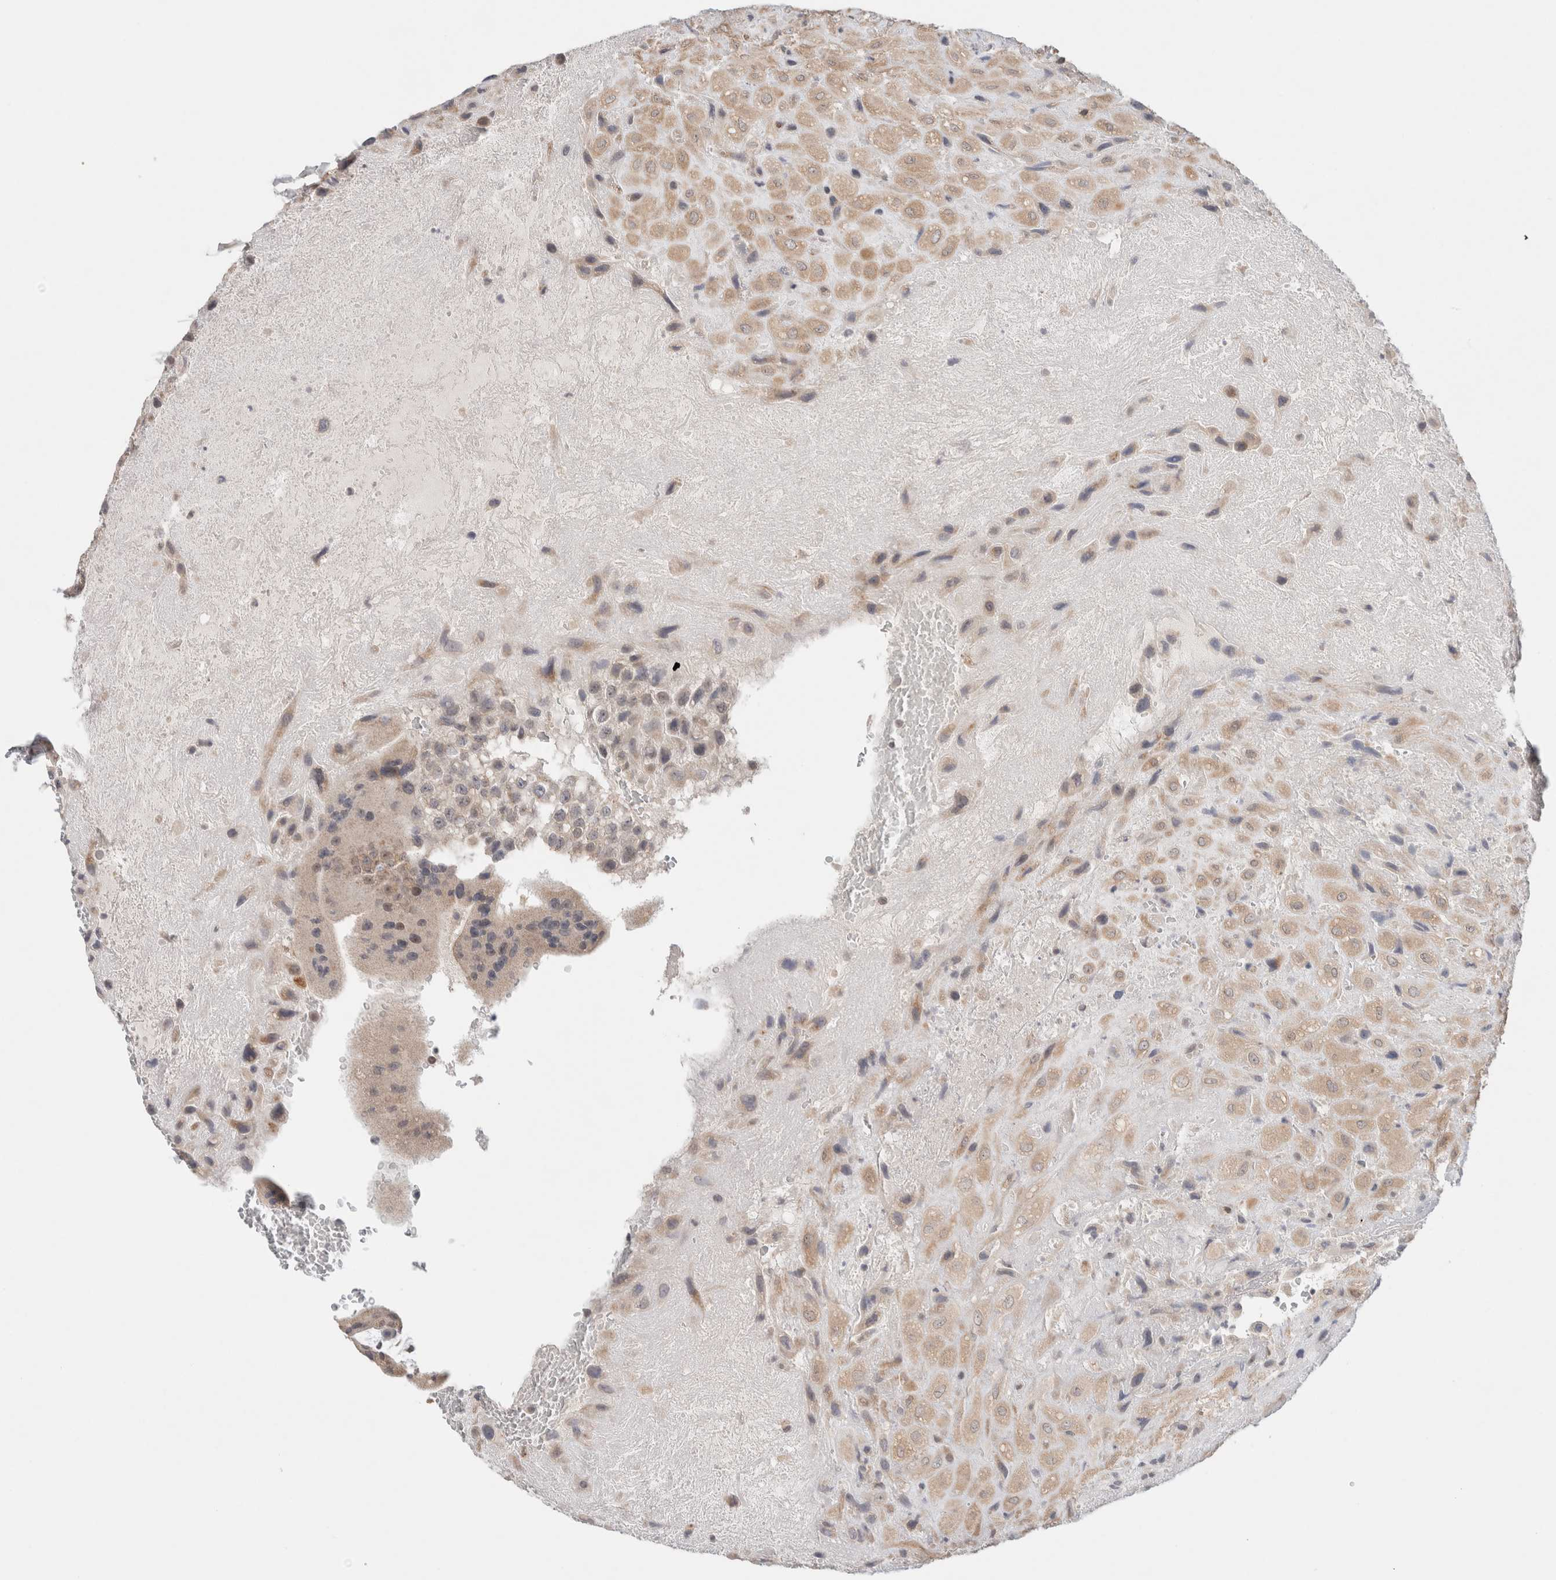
{"staining": {"intensity": "weak", "quantity": ">75%", "location": "cytoplasmic/membranous"}, "tissue": "placenta", "cell_type": "Decidual cells", "image_type": "normal", "snomed": [{"axis": "morphology", "description": "Normal tissue, NOS"}, {"axis": "topography", "description": "Placenta"}], "caption": "Unremarkable placenta exhibits weak cytoplasmic/membranous staining in approximately >75% of decidual cells, visualized by immunohistochemistry.", "gene": "ERI3", "patient": {"sex": "female", "age": 35}}